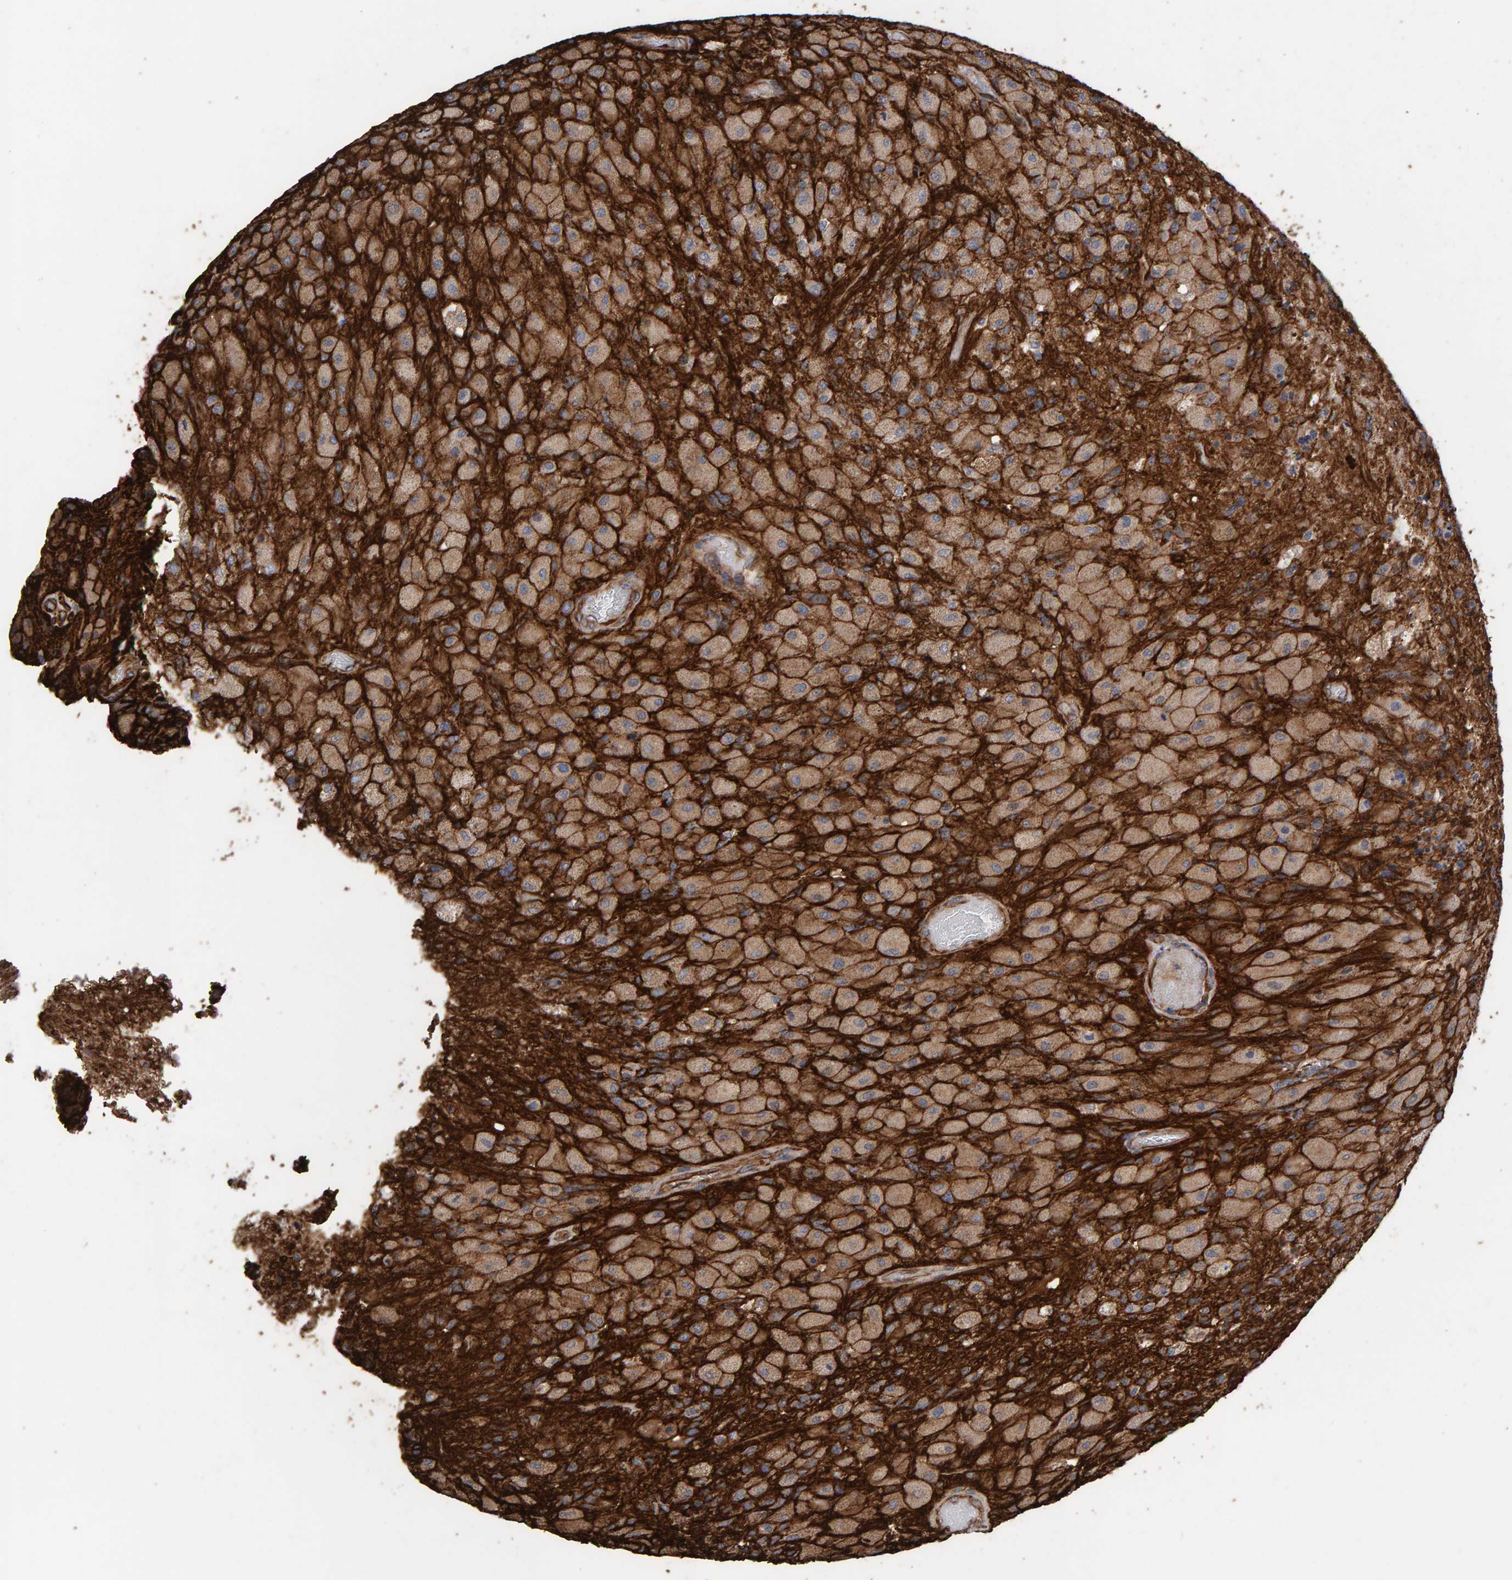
{"staining": {"intensity": "weak", "quantity": ">75%", "location": "cytoplasmic/membranous"}, "tissue": "glioma", "cell_type": "Tumor cells", "image_type": "cancer", "snomed": [{"axis": "morphology", "description": "Normal tissue, NOS"}, {"axis": "morphology", "description": "Glioma, malignant, High grade"}, {"axis": "topography", "description": "Cerebral cortex"}], "caption": "Glioma tissue reveals weak cytoplasmic/membranous expression in approximately >75% of tumor cells", "gene": "ZNF347", "patient": {"sex": "male", "age": 77}}